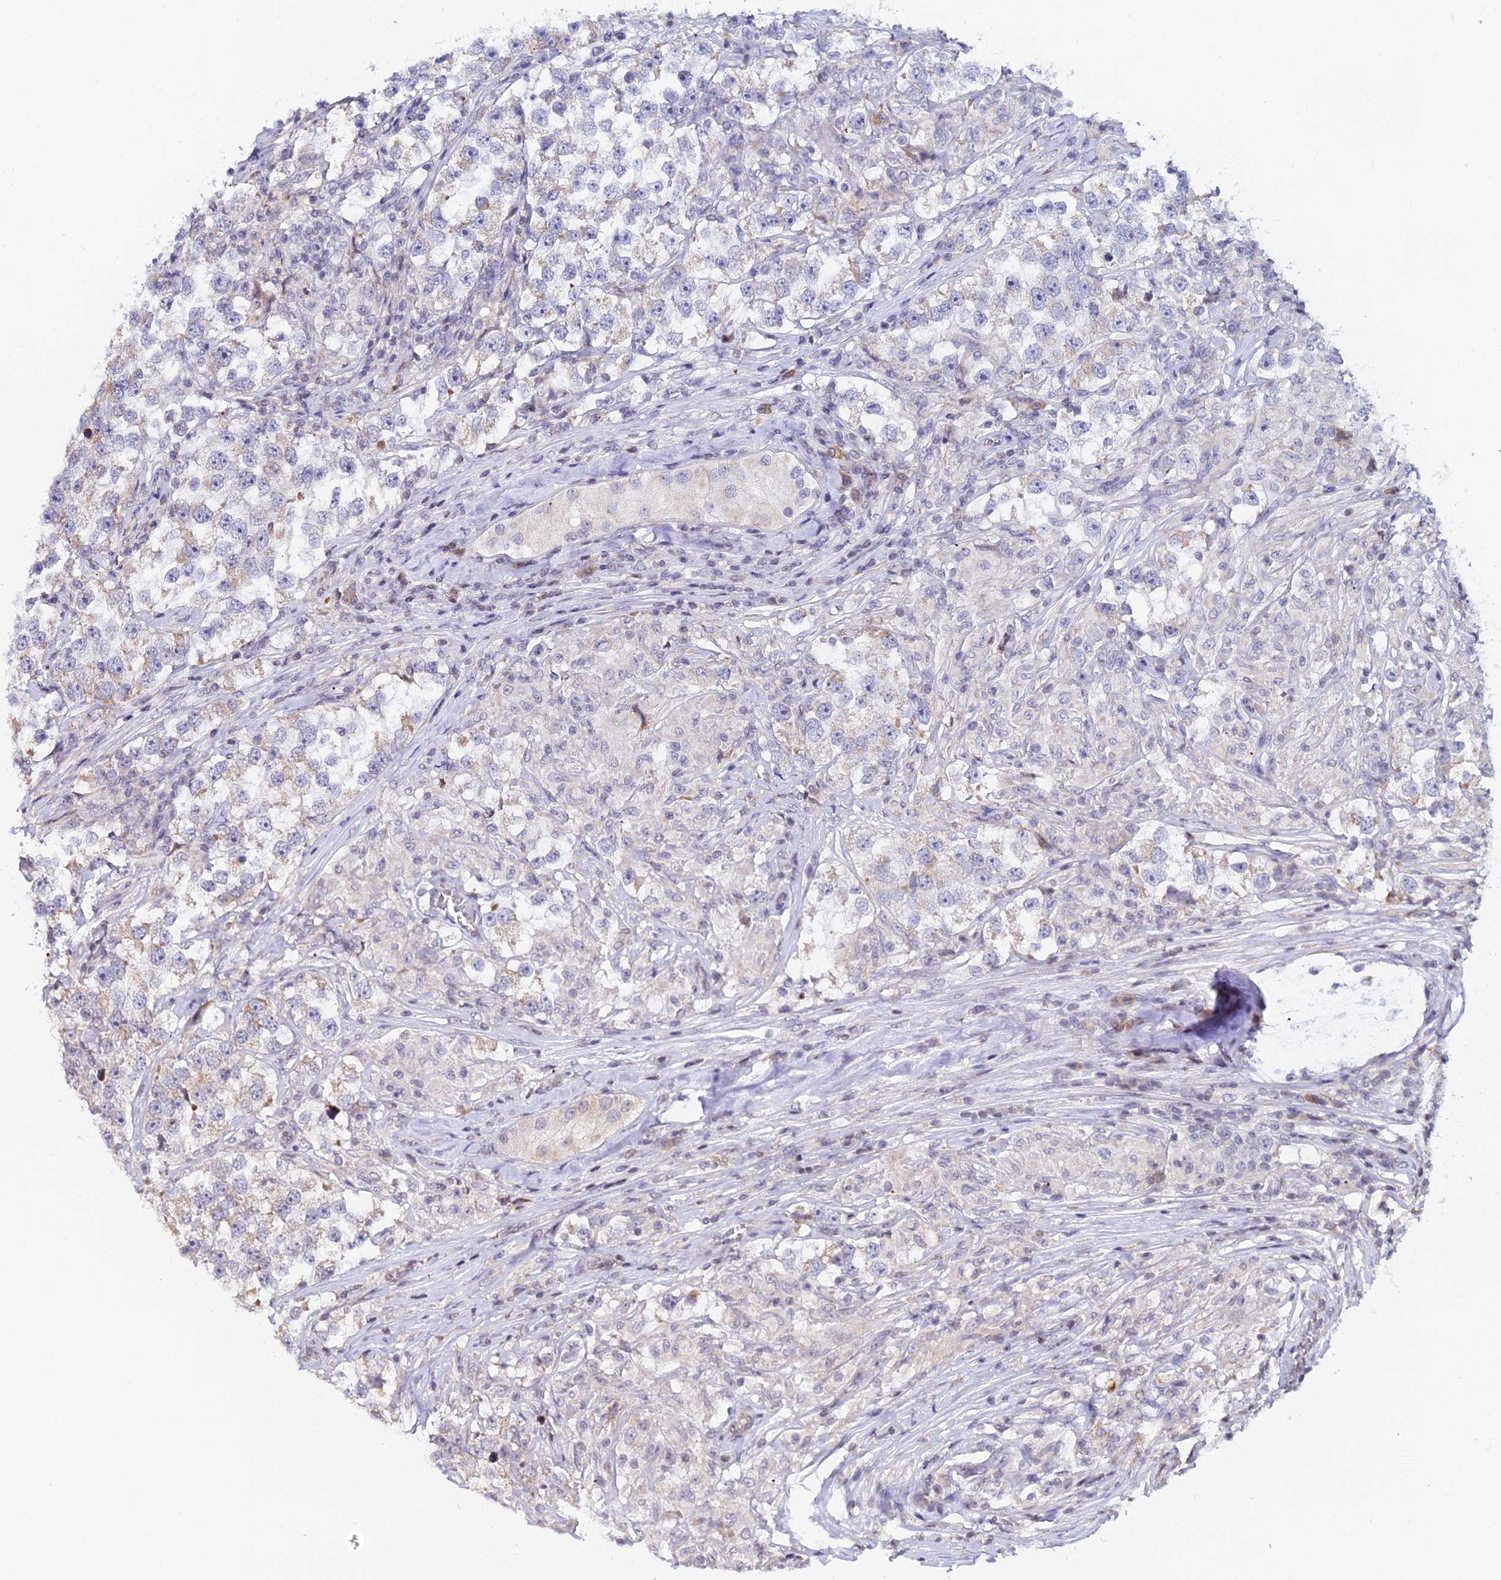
{"staining": {"intensity": "negative", "quantity": "none", "location": "none"}, "tissue": "testis cancer", "cell_type": "Tumor cells", "image_type": "cancer", "snomed": [{"axis": "morphology", "description": "Seminoma, NOS"}, {"axis": "topography", "description": "Testis"}], "caption": "IHC of testis seminoma shows no expression in tumor cells.", "gene": "CDNF", "patient": {"sex": "male", "age": 46}}